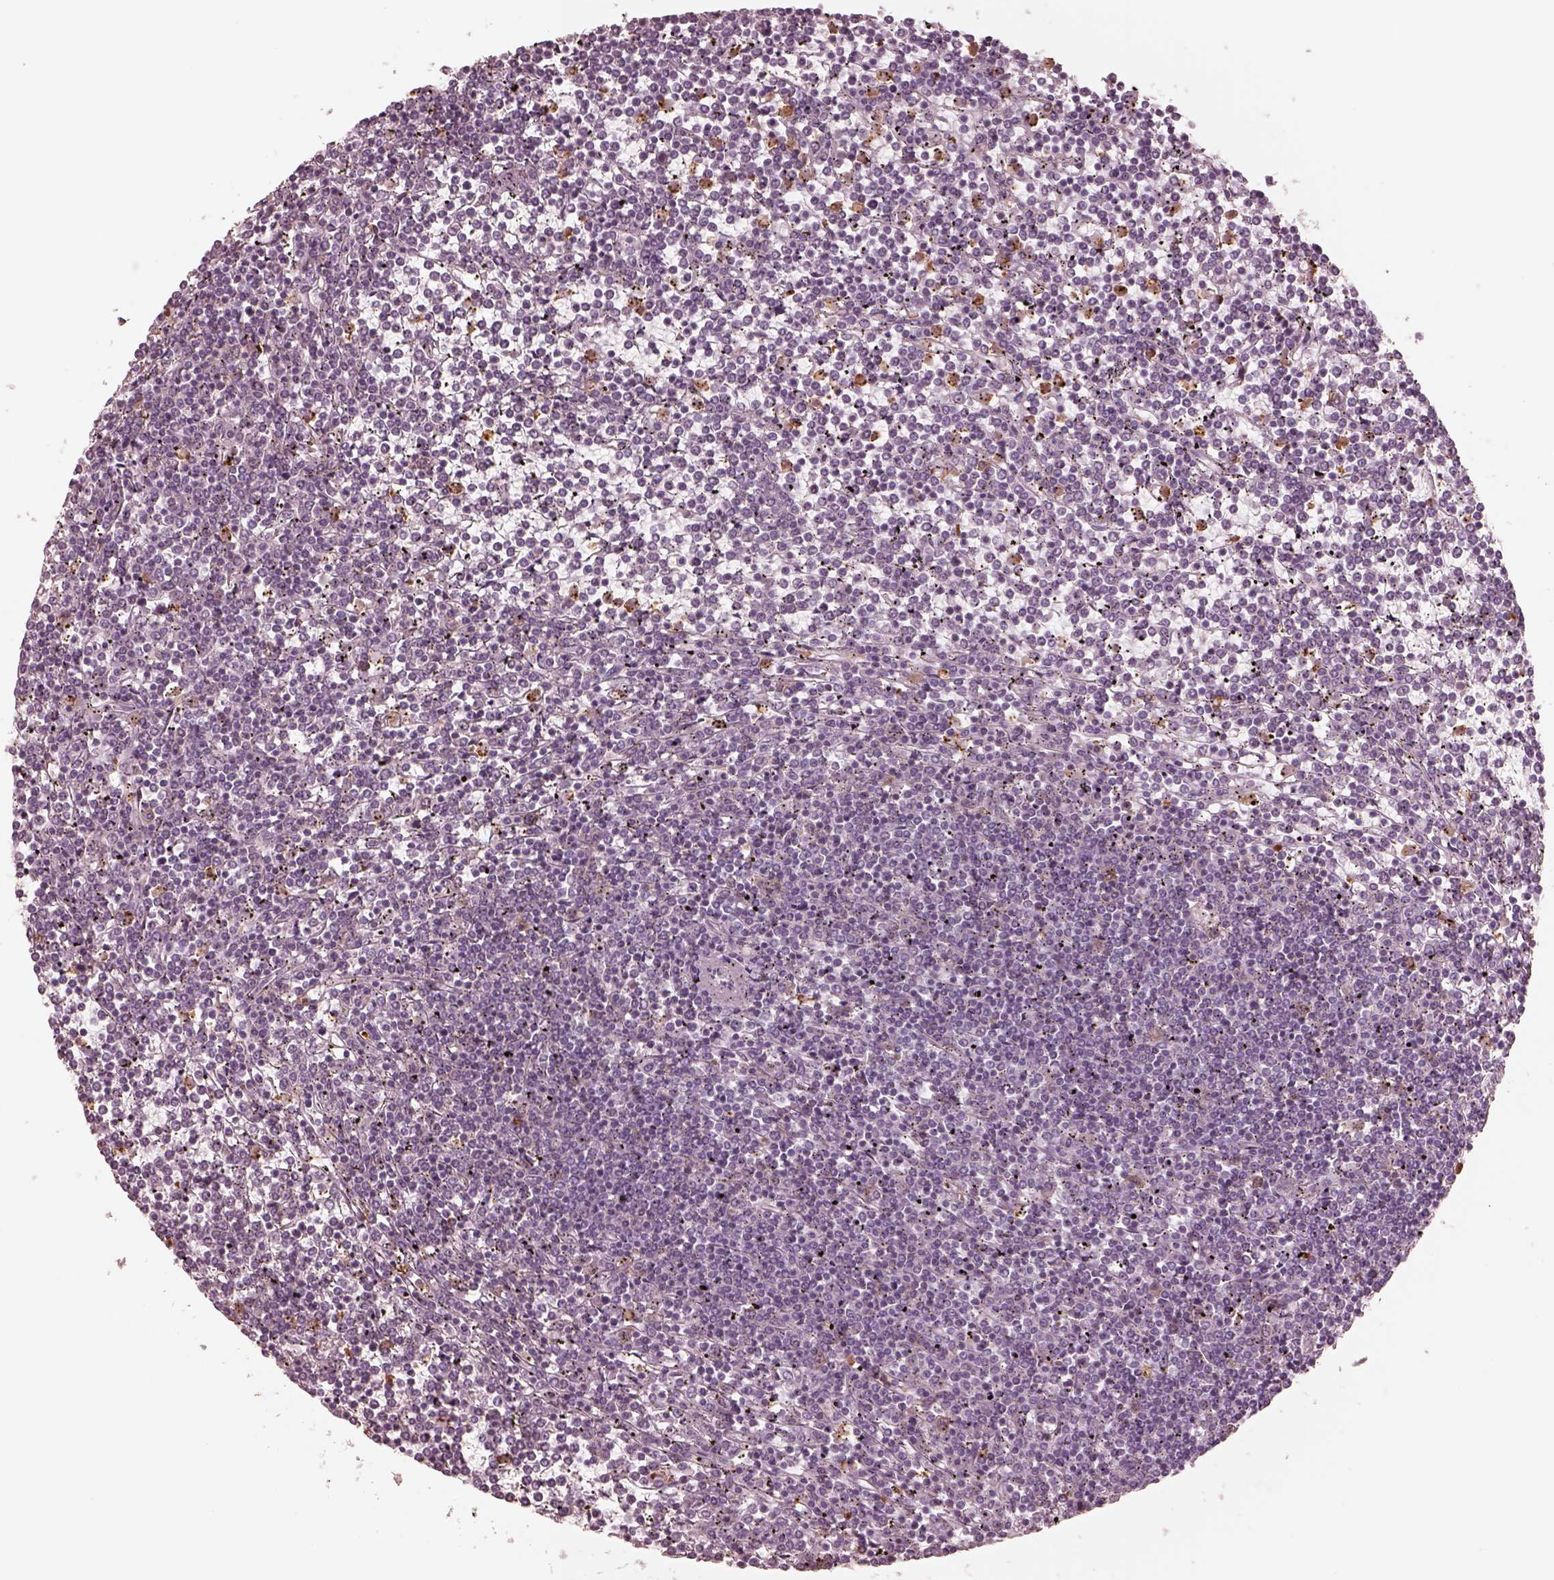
{"staining": {"intensity": "negative", "quantity": "none", "location": "none"}, "tissue": "lymphoma", "cell_type": "Tumor cells", "image_type": "cancer", "snomed": [{"axis": "morphology", "description": "Malignant lymphoma, non-Hodgkin's type, Low grade"}, {"axis": "topography", "description": "Spleen"}], "caption": "A photomicrograph of human malignant lymphoma, non-Hodgkin's type (low-grade) is negative for staining in tumor cells. Nuclei are stained in blue.", "gene": "GPRIN1", "patient": {"sex": "female", "age": 19}}